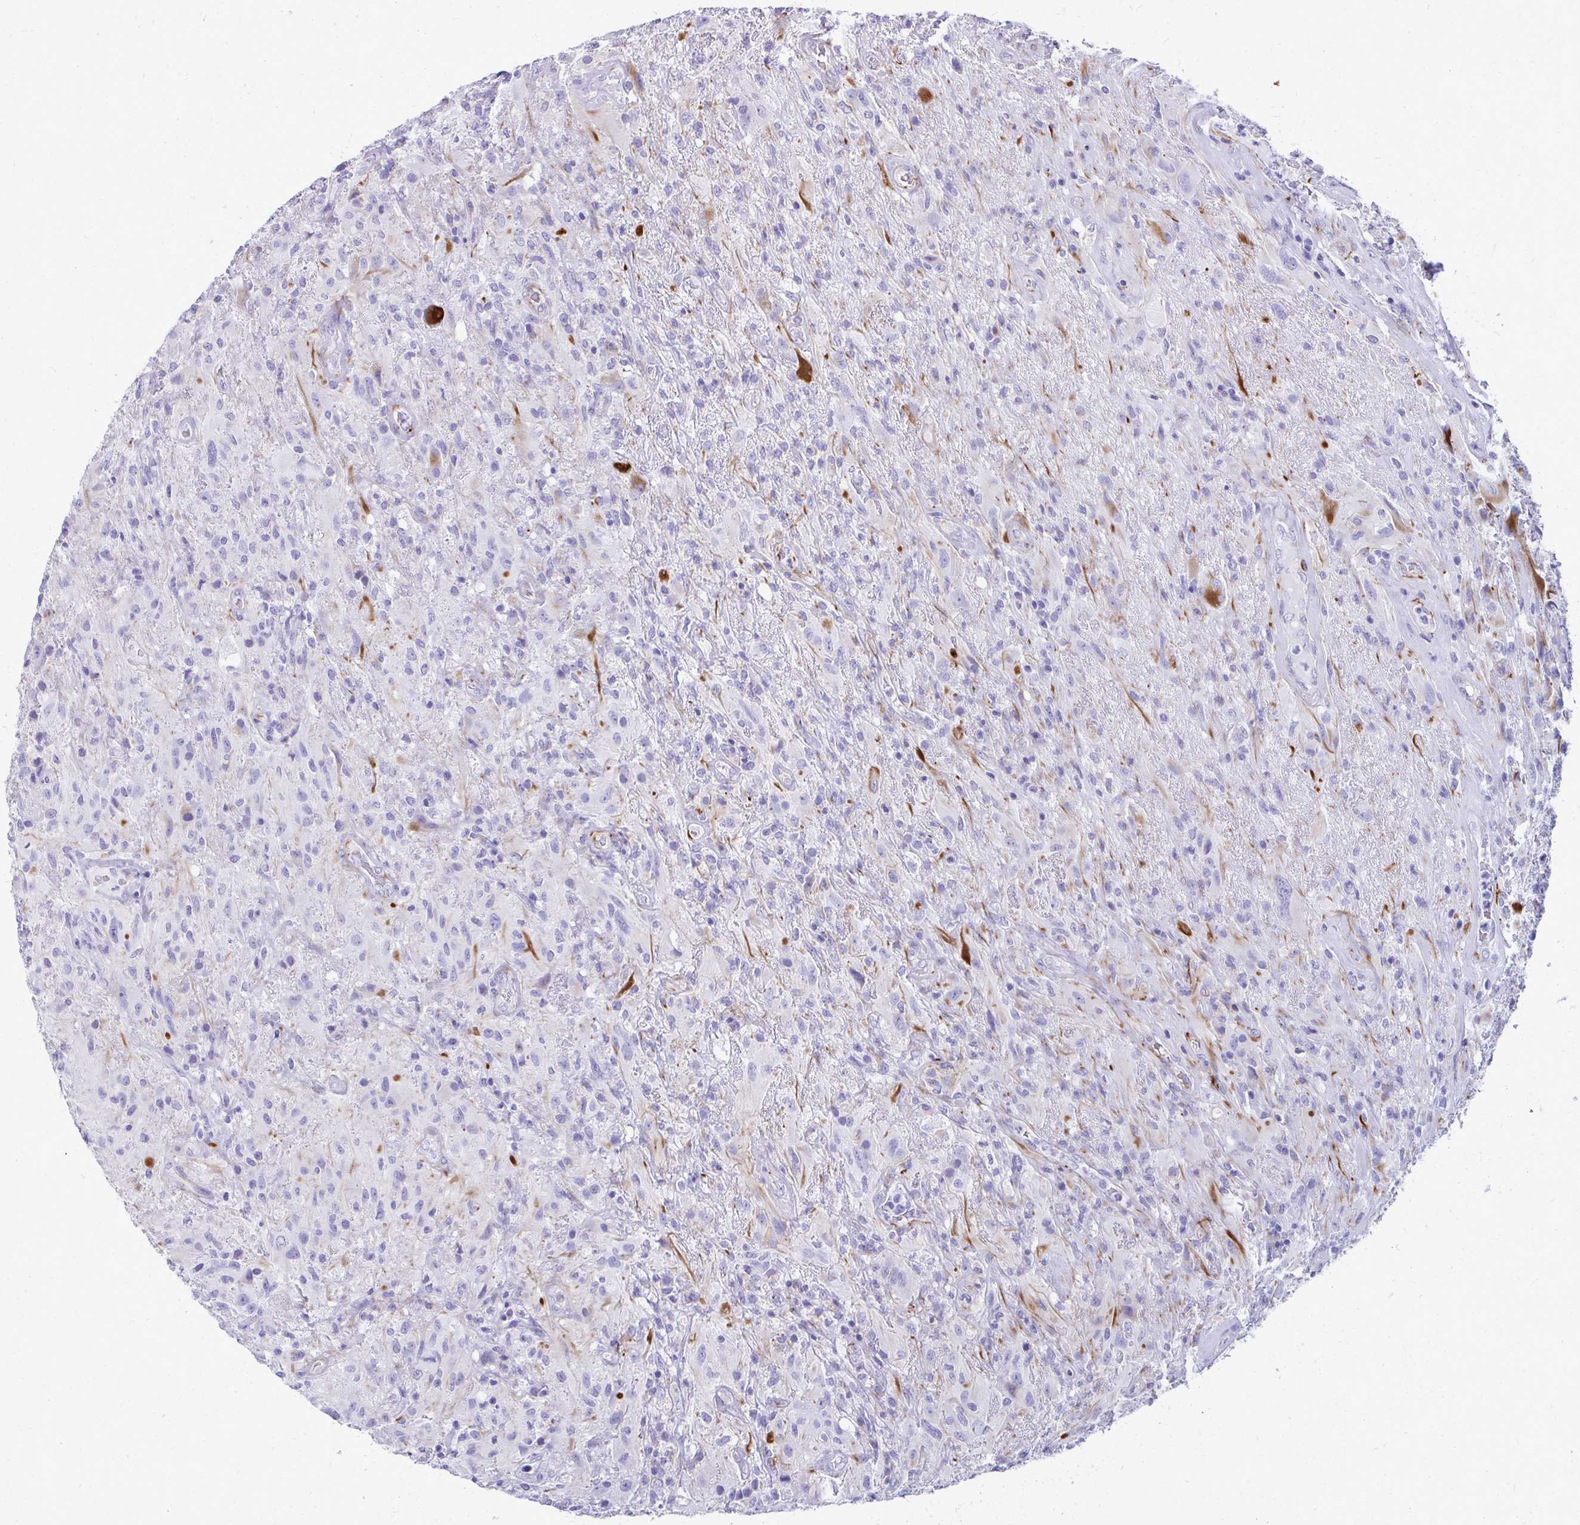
{"staining": {"intensity": "negative", "quantity": "none", "location": "none"}, "tissue": "glioma", "cell_type": "Tumor cells", "image_type": "cancer", "snomed": [{"axis": "morphology", "description": "Glioma, malignant, High grade"}, {"axis": "topography", "description": "Brain"}], "caption": "Histopathology image shows no protein positivity in tumor cells of glioma tissue.", "gene": "TRIM6", "patient": {"sex": "male", "age": 46}}